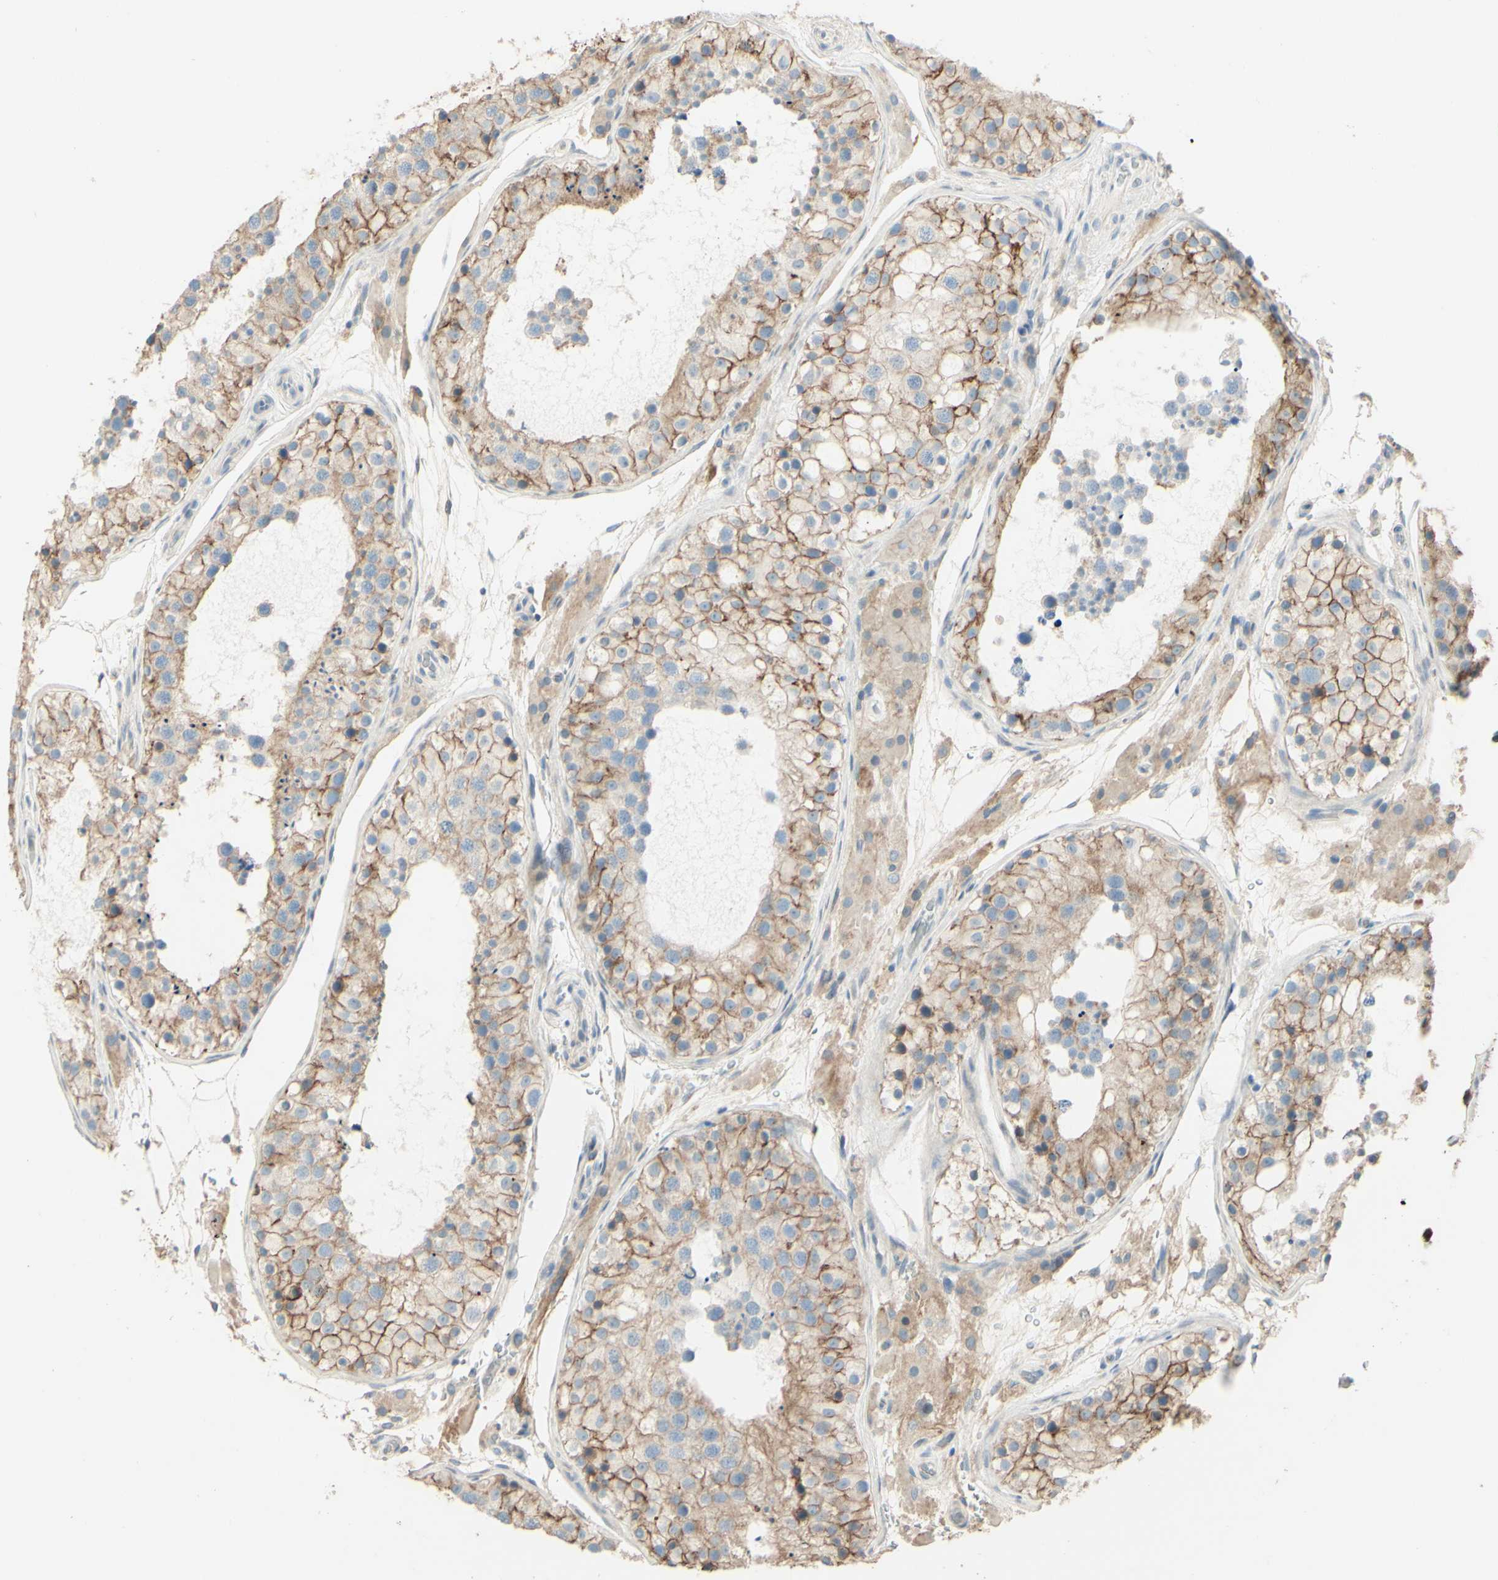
{"staining": {"intensity": "moderate", "quantity": ">75%", "location": "cytoplasmic/membranous"}, "tissue": "testis", "cell_type": "Cells in seminiferous ducts", "image_type": "normal", "snomed": [{"axis": "morphology", "description": "Normal tissue, NOS"}, {"axis": "topography", "description": "Testis"}], "caption": "Human testis stained for a protein (brown) reveals moderate cytoplasmic/membranous positive positivity in about >75% of cells in seminiferous ducts.", "gene": "RNF149", "patient": {"sex": "male", "age": 26}}